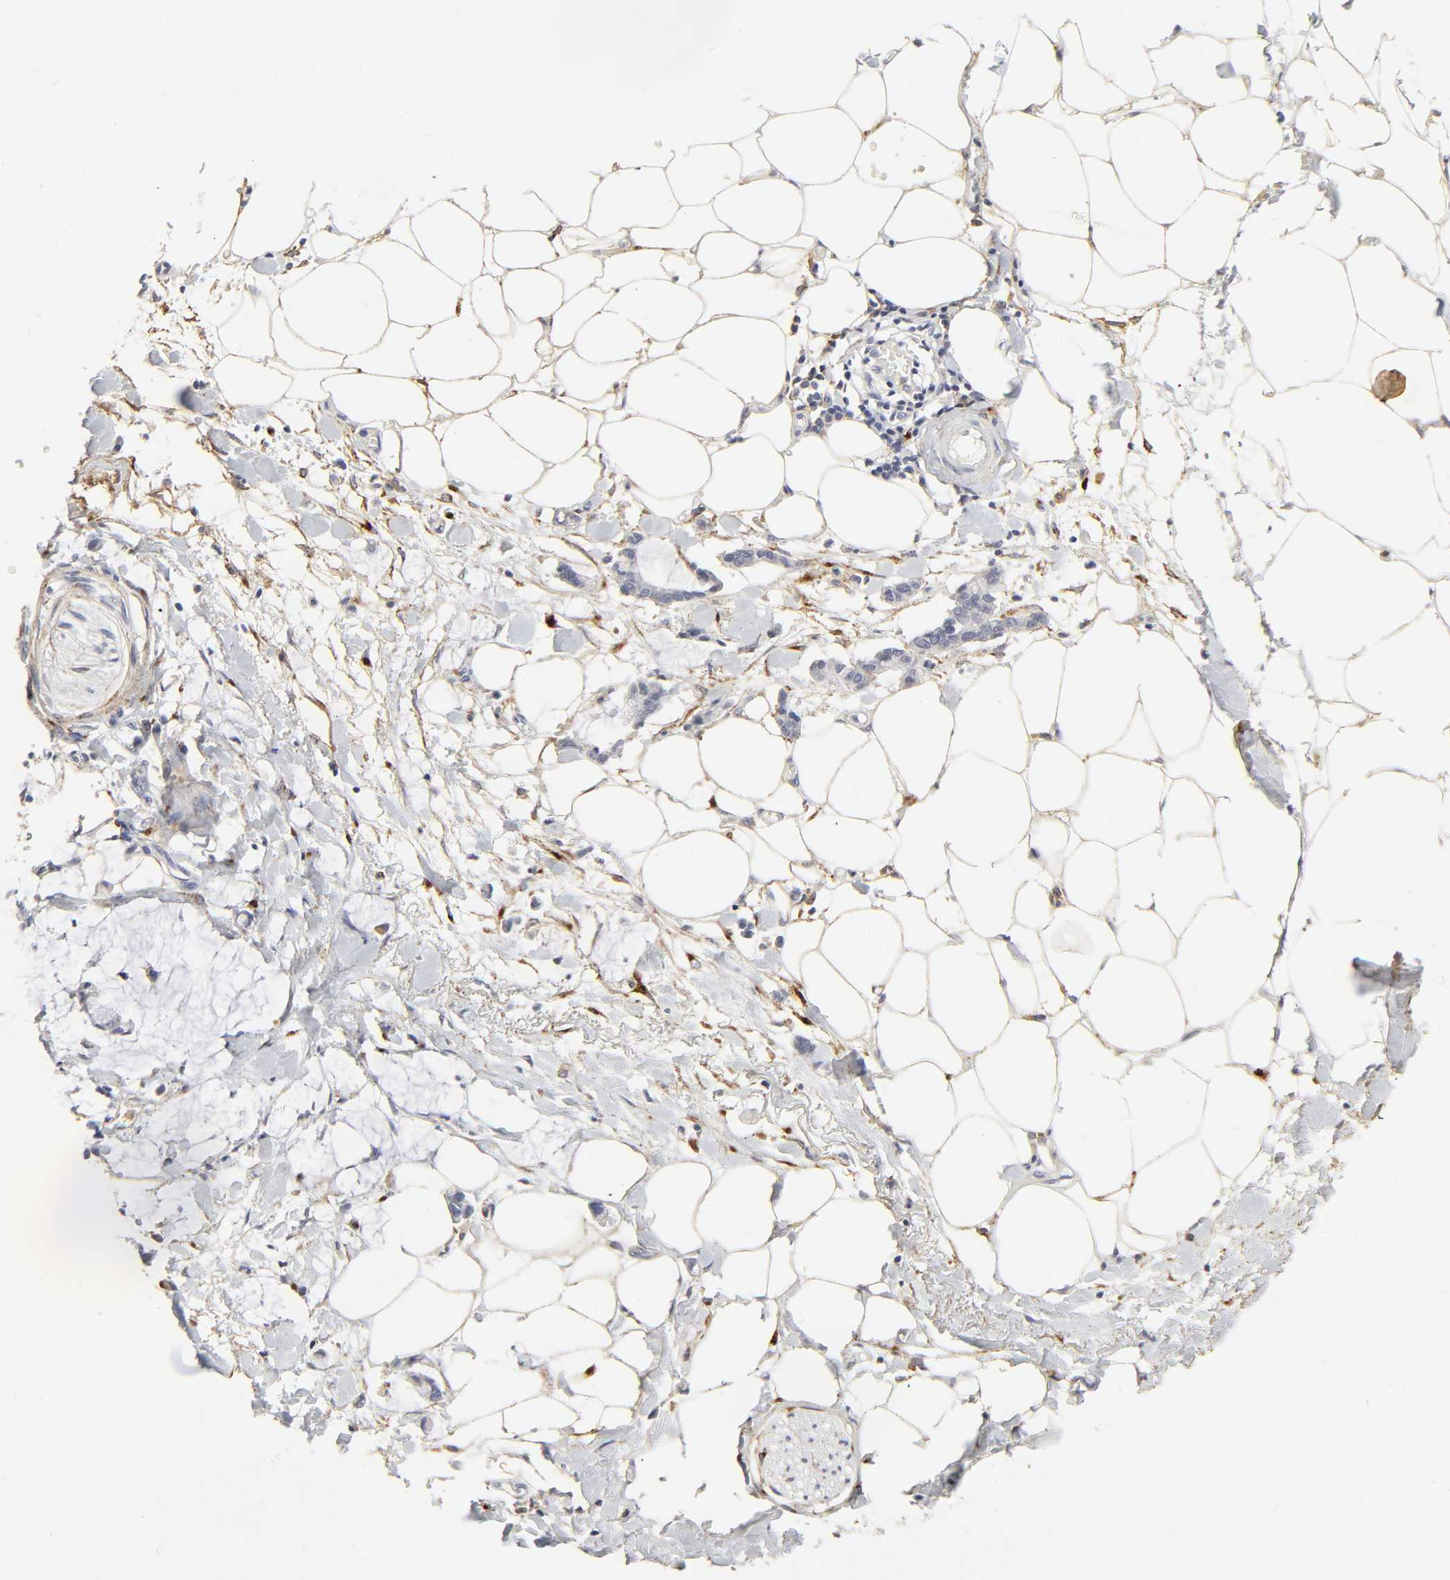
{"staining": {"intensity": "negative", "quantity": "none", "location": "none"}, "tissue": "adipose tissue", "cell_type": "Adipocytes", "image_type": "normal", "snomed": [{"axis": "morphology", "description": "Normal tissue, NOS"}, {"axis": "morphology", "description": "Inflammation, NOS"}, {"axis": "topography", "description": "Vascular tissue"}, {"axis": "topography", "description": "Salivary gland"}], "caption": "DAB immunohistochemical staining of benign adipose tissue exhibits no significant positivity in adipocytes.", "gene": "LRP1", "patient": {"sex": "female", "age": 75}}